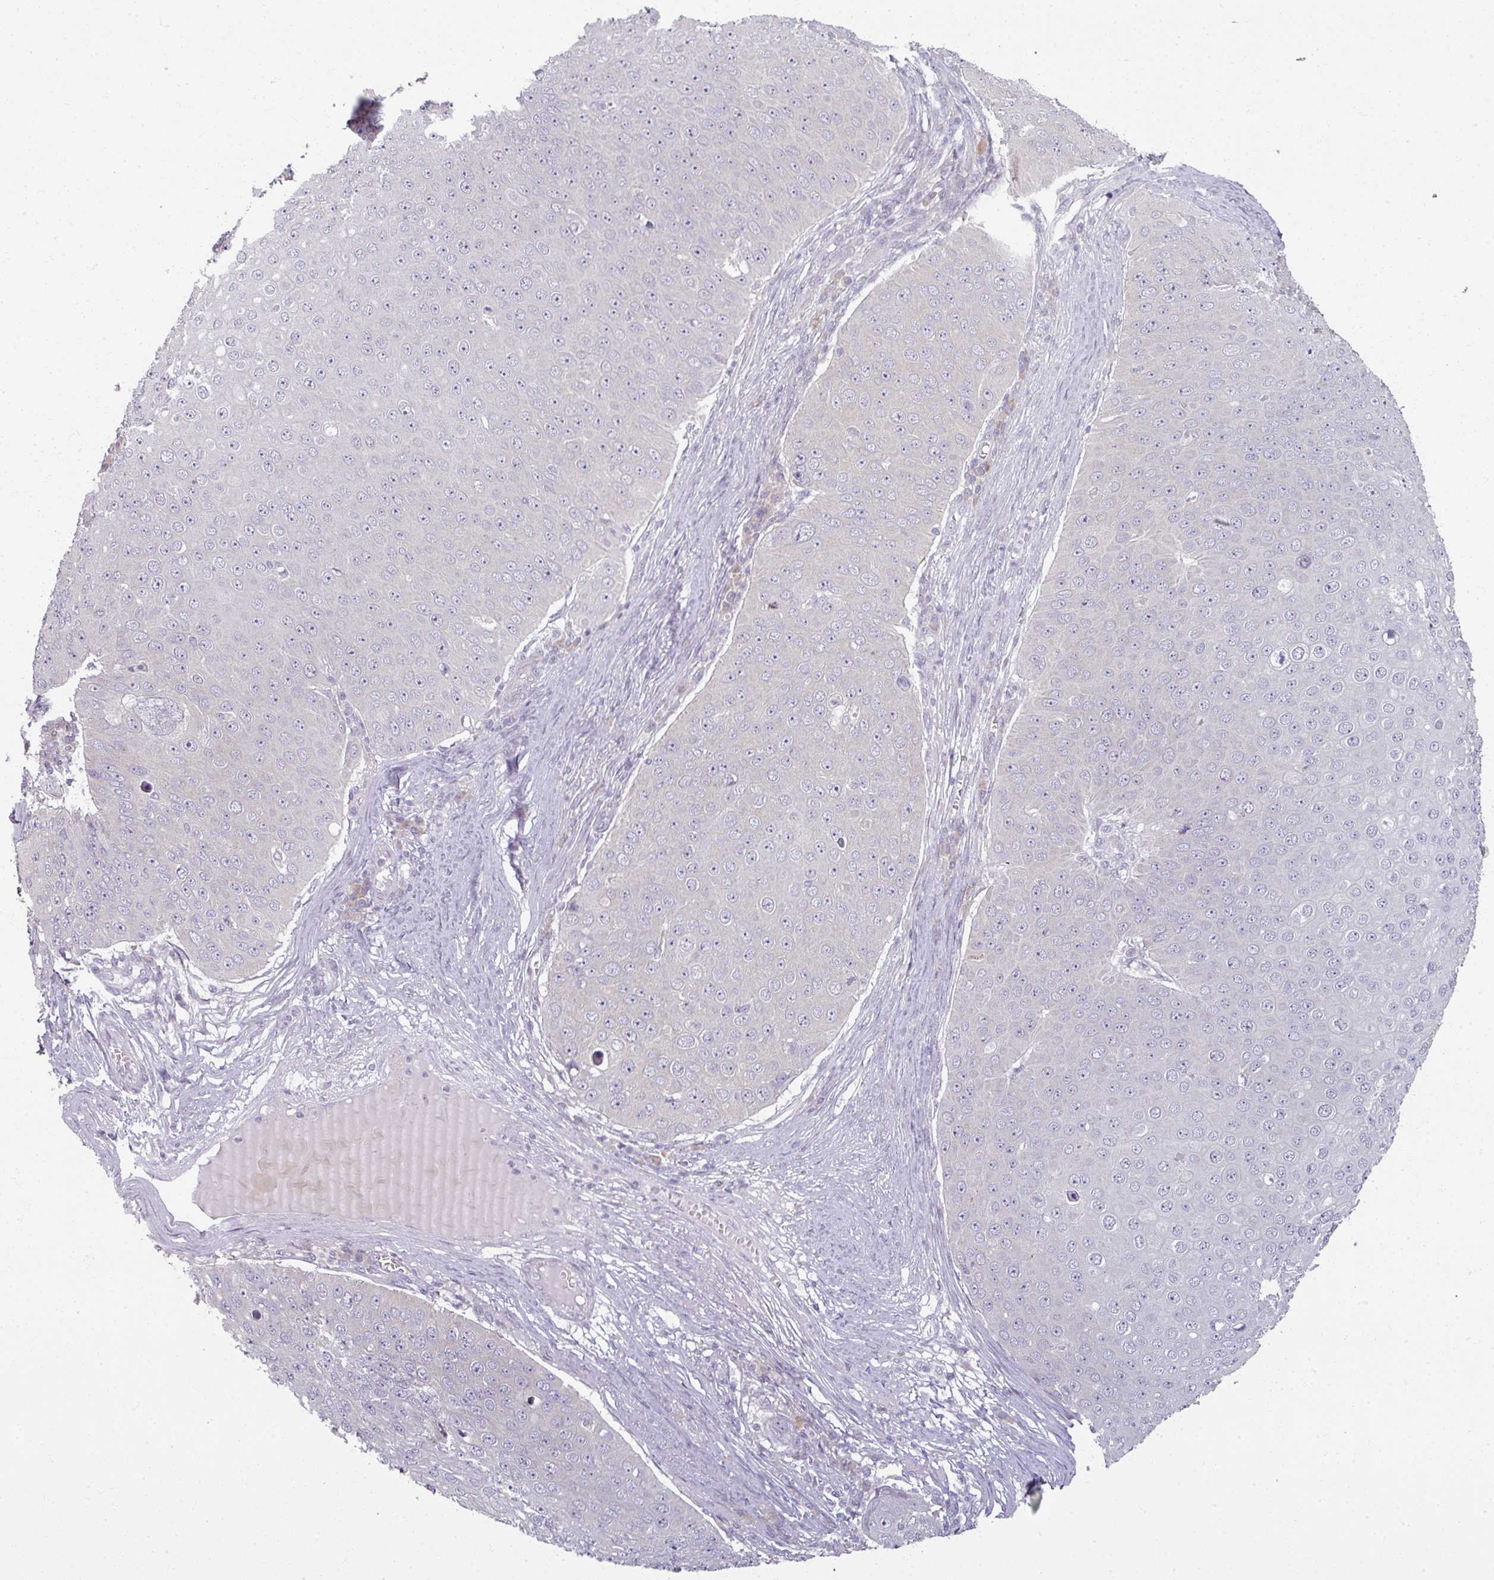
{"staining": {"intensity": "negative", "quantity": "none", "location": "none"}, "tissue": "skin cancer", "cell_type": "Tumor cells", "image_type": "cancer", "snomed": [{"axis": "morphology", "description": "Squamous cell carcinoma, NOS"}, {"axis": "topography", "description": "Skin"}], "caption": "There is no significant staining in tumor cells of skin cancer (squamous cell carcinoma). (Stains: DAB immunohistochemistry with hematoxylin counter stain, Microscopy: brightfield microscopy at high magnification).", "gene": "MYMK", "patient": {"sex": "male", "age": 71}}